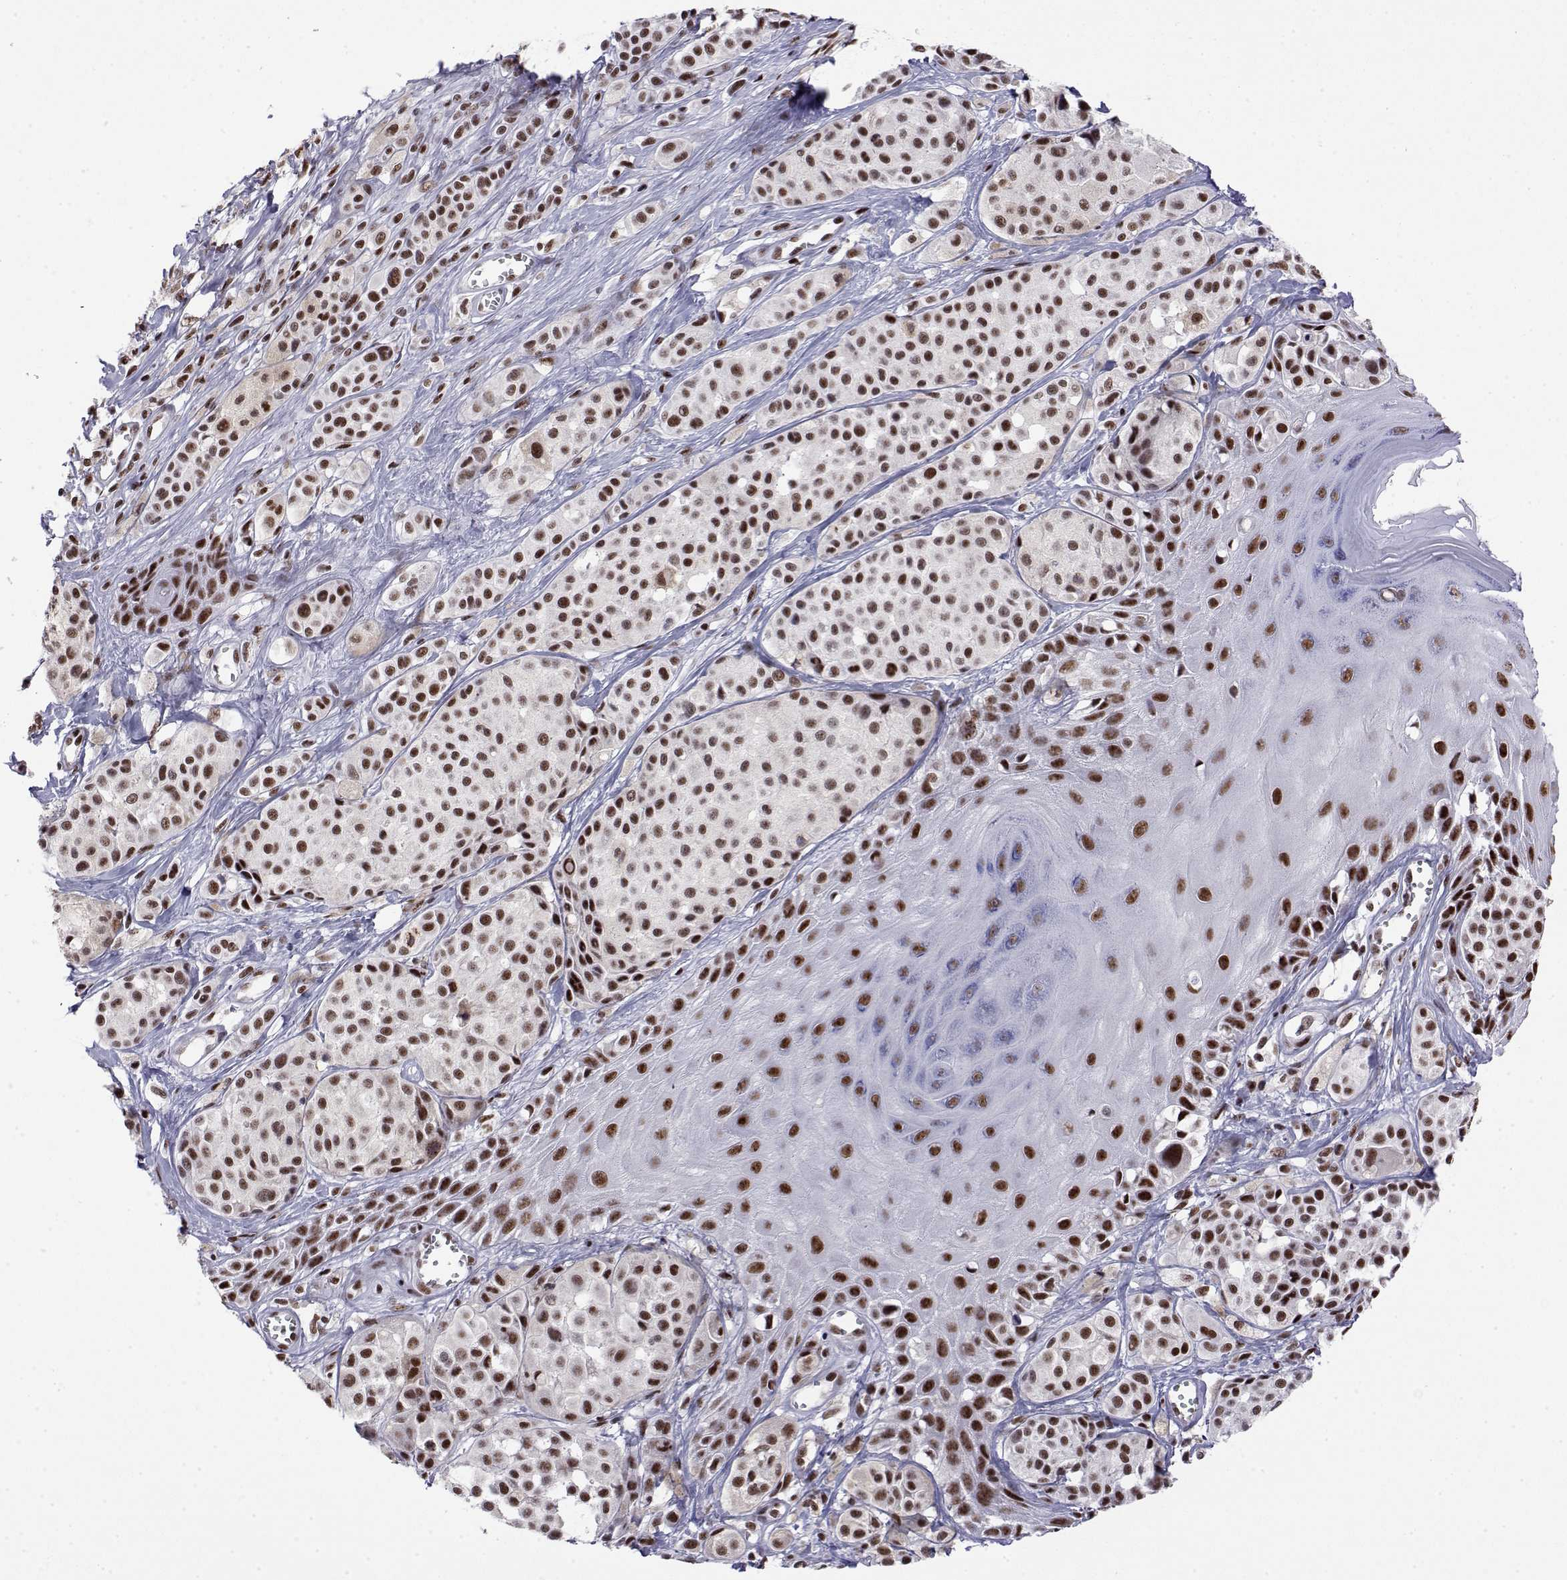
{"staining": {"intensity": "moderate", "quantity": ">75%", "location": "nuclear"}, "tissue": "melanoma", "cell_type": "Tumor cells", "image_type": "cancer", "snomed": [{"axis": "morphology", "description": "Malignant melanoma, NOS"}, {"axis": "topography", "description": "Skin"}], "caption": "Tumor cells demonstrate moderate nuclear positivity in about >75% of cells in melanoma.", "gene": "POLDIP3", "patient": {"sex": "male", "age": 77}}